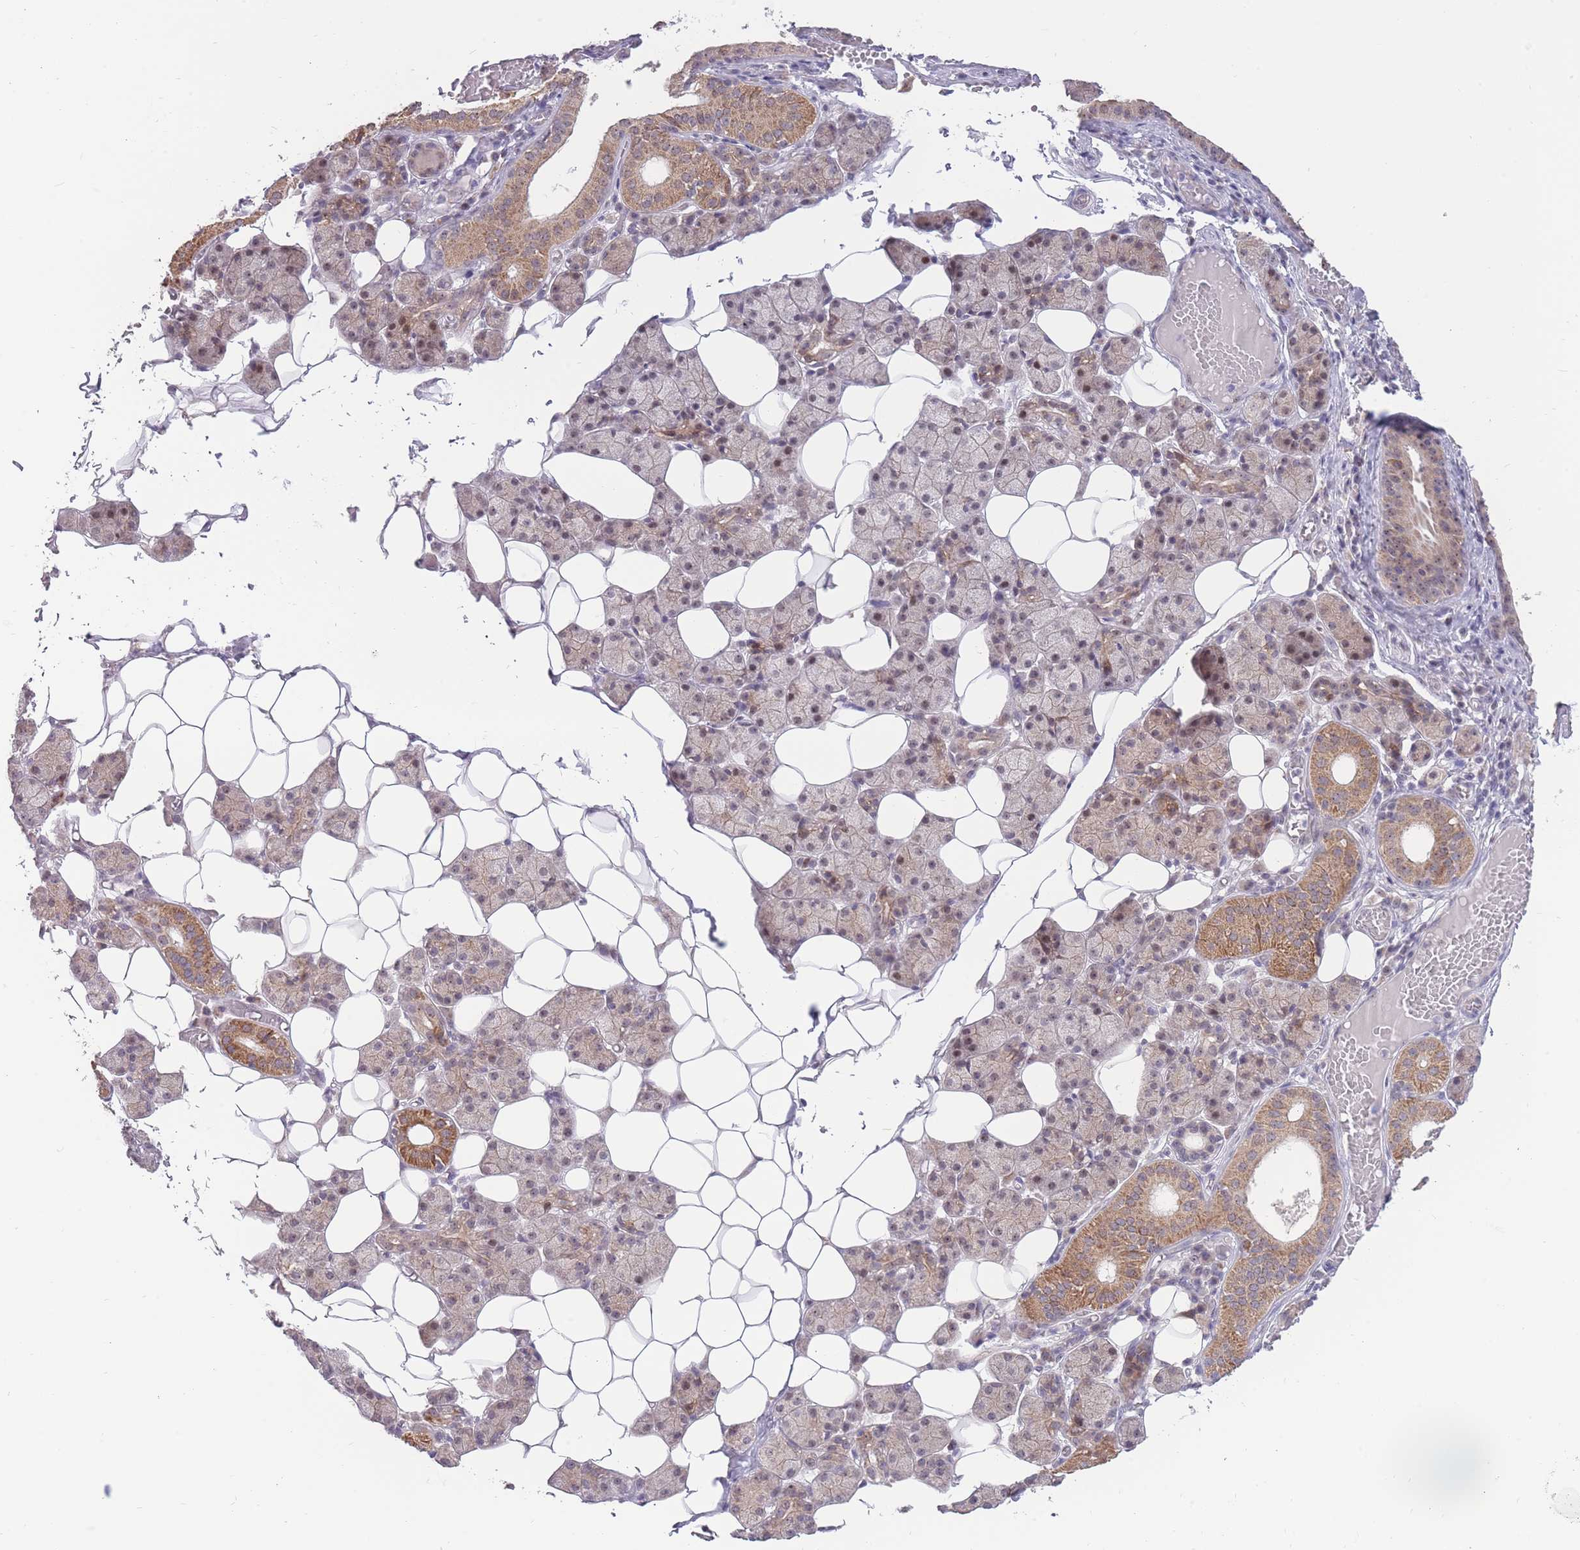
{"staining": {"intensity": "moderate", "quantity": "25%-75%", "location": "cytoplasmic/membranous,nuclear"}, "tissue": "salivary gland", "cell_type": "Glandular cells", "image_type": "normal", "snomed": [{"axis": "morphology", "description": "Normal tissue, NOS"}, {"axis": "topography", "description": "Salivary gland"}], "caption": "The immunohistochemical stain highlights moderate cytoplasmic/membranous,nuclear expression in glandular cells of unremarkable salivary gland. Nuclei are stained in blue.", "gene": "MCIDAS", "patient": {"sex": "female", "age": 33}}